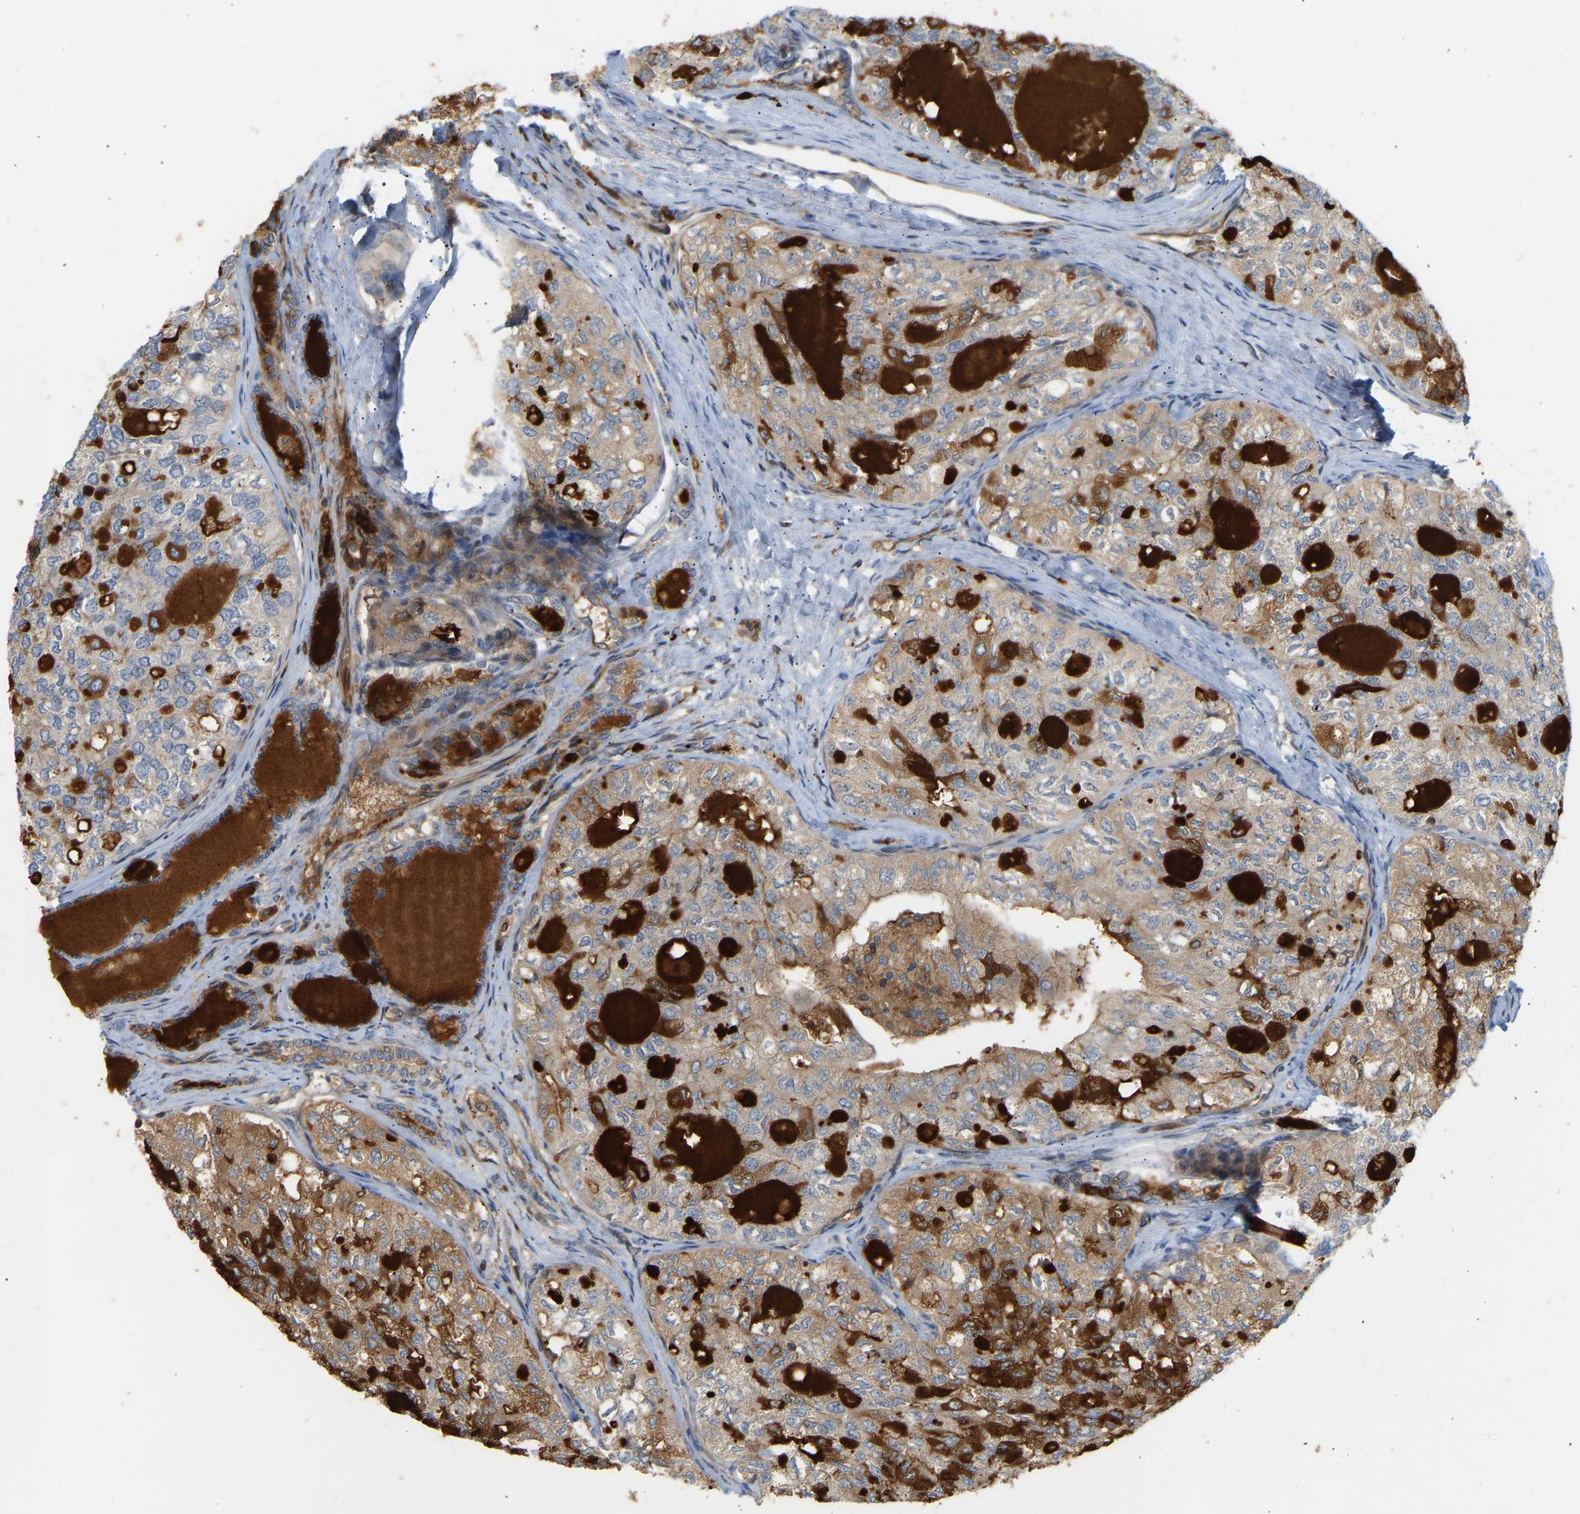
{"staining": {"intensity": "weak", "quantity": ">75%", "location": "cytoplasmic/membranous"}, "tissue": "thyroid cancer", "cell_type": "Tumor cells", "image_type": "cancer", "snomed": [{"axis": "morphology", "description": "Follicular adenoma carcinoma, NOS"}, {"axis": "topography", "description": "Thyroid gland"}], "caption": "The image displays immunohistochemical staining of follicular adenoma carcinoma (thyroid). There is weak cytoplasmic/membranous expression is identified in approximately >75% of tumor cells.", "gene": "PLCG2", "patient": {"sex": "male", "age": 75}}